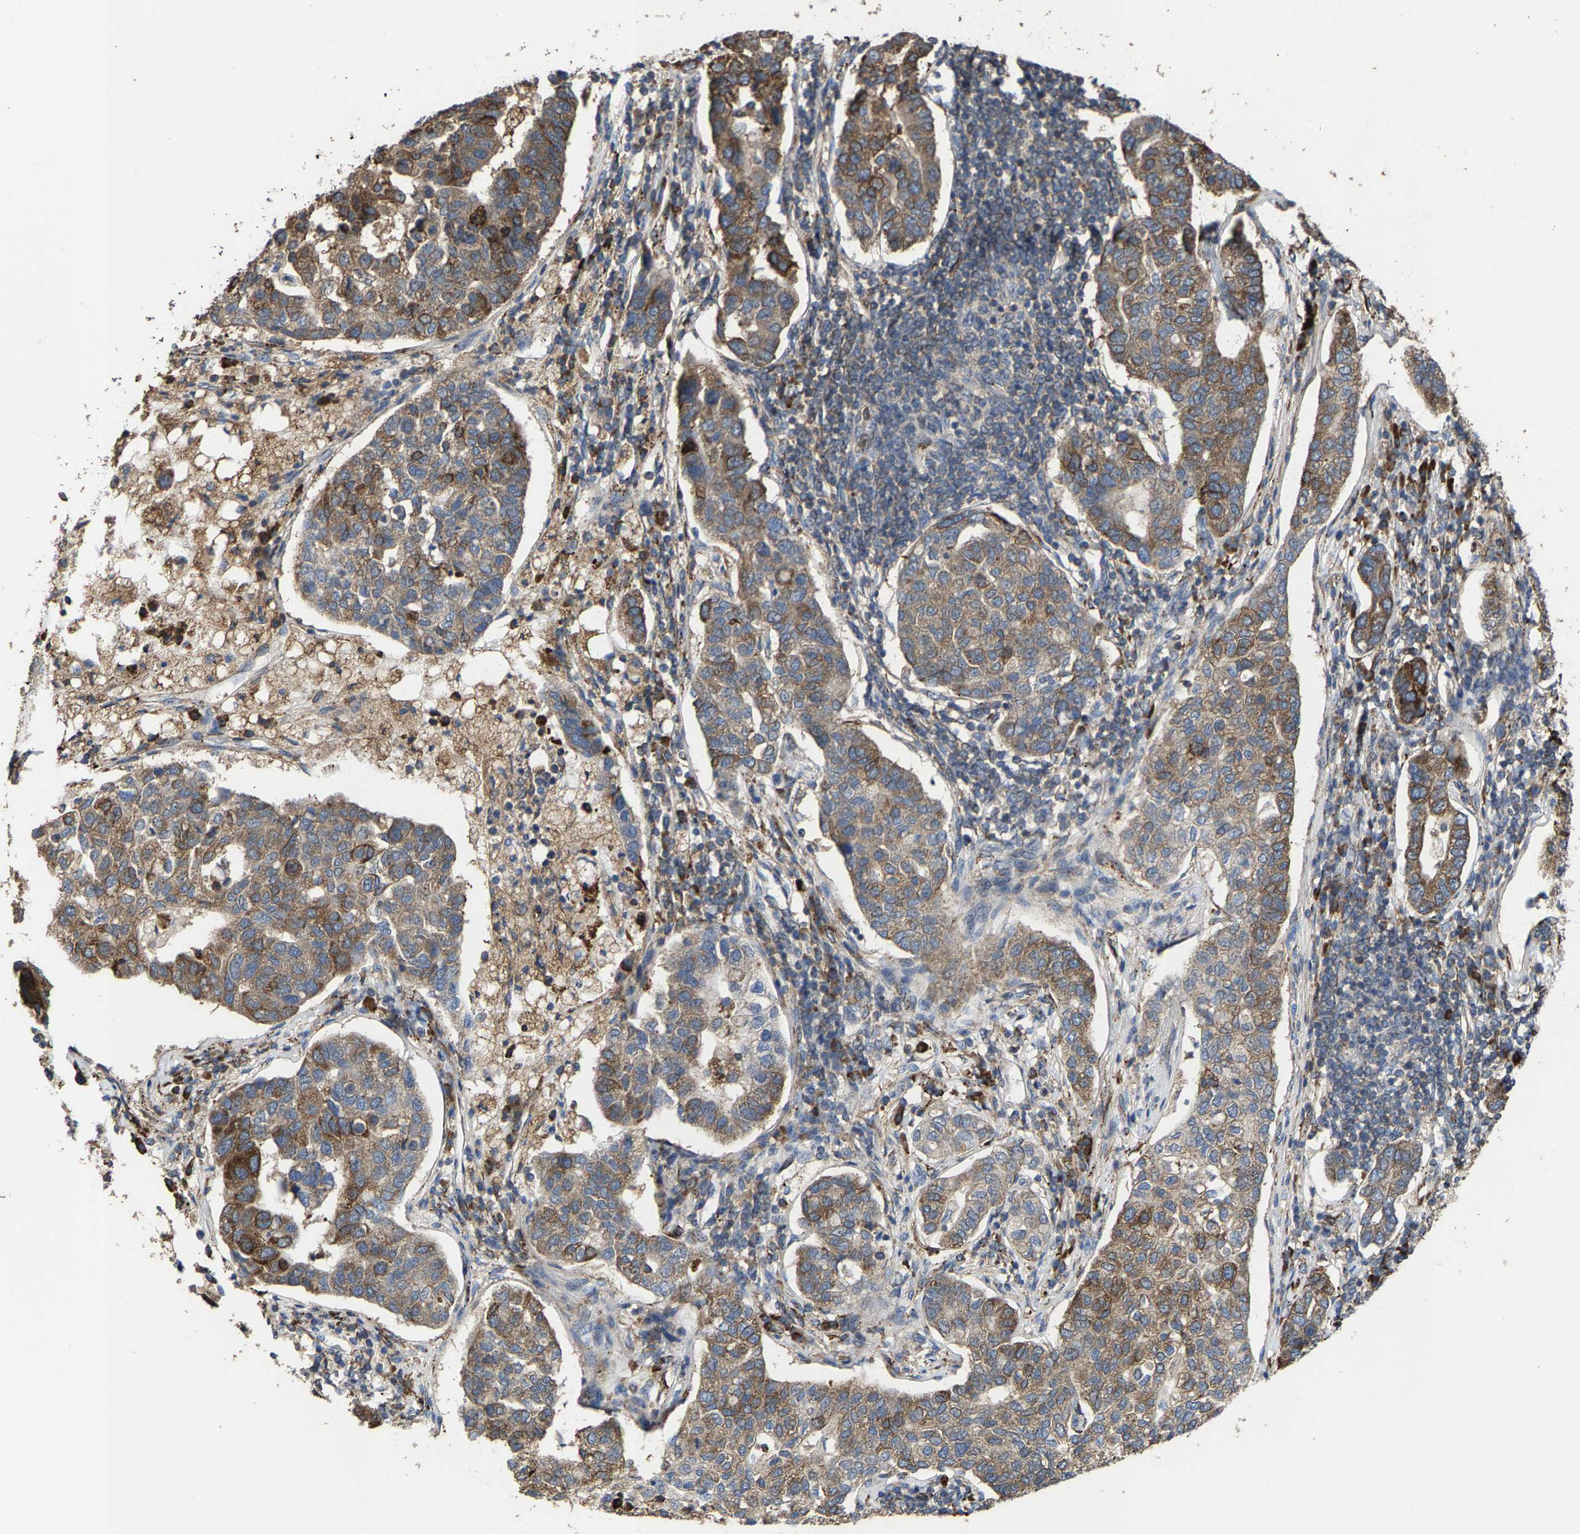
{"staining": {"intensity": "moderate", "quantity": ">75%", "location": "cytoplasmic/membranous"}, "tissue": "pancreatic cancer", "cell_type": "Tumor cells", "image_type": "cancer", "snomed": [{"axis": "morphology", "description": "Adenocarcinoma, NOS"}, {"axis": "topography", "description": "Pancreas"}], "caption": "This image reveals adenocarcinoma (pancreatic) stained with immunohistochemistry (IHC) to label a protein in brown. The cytoplasmic/membranous of tumor cells show moderate positivity for the protein. Nuclei are counter-stained blue.", "gene": "FGD3", "patient": {"sex": "female", "age": 61}}